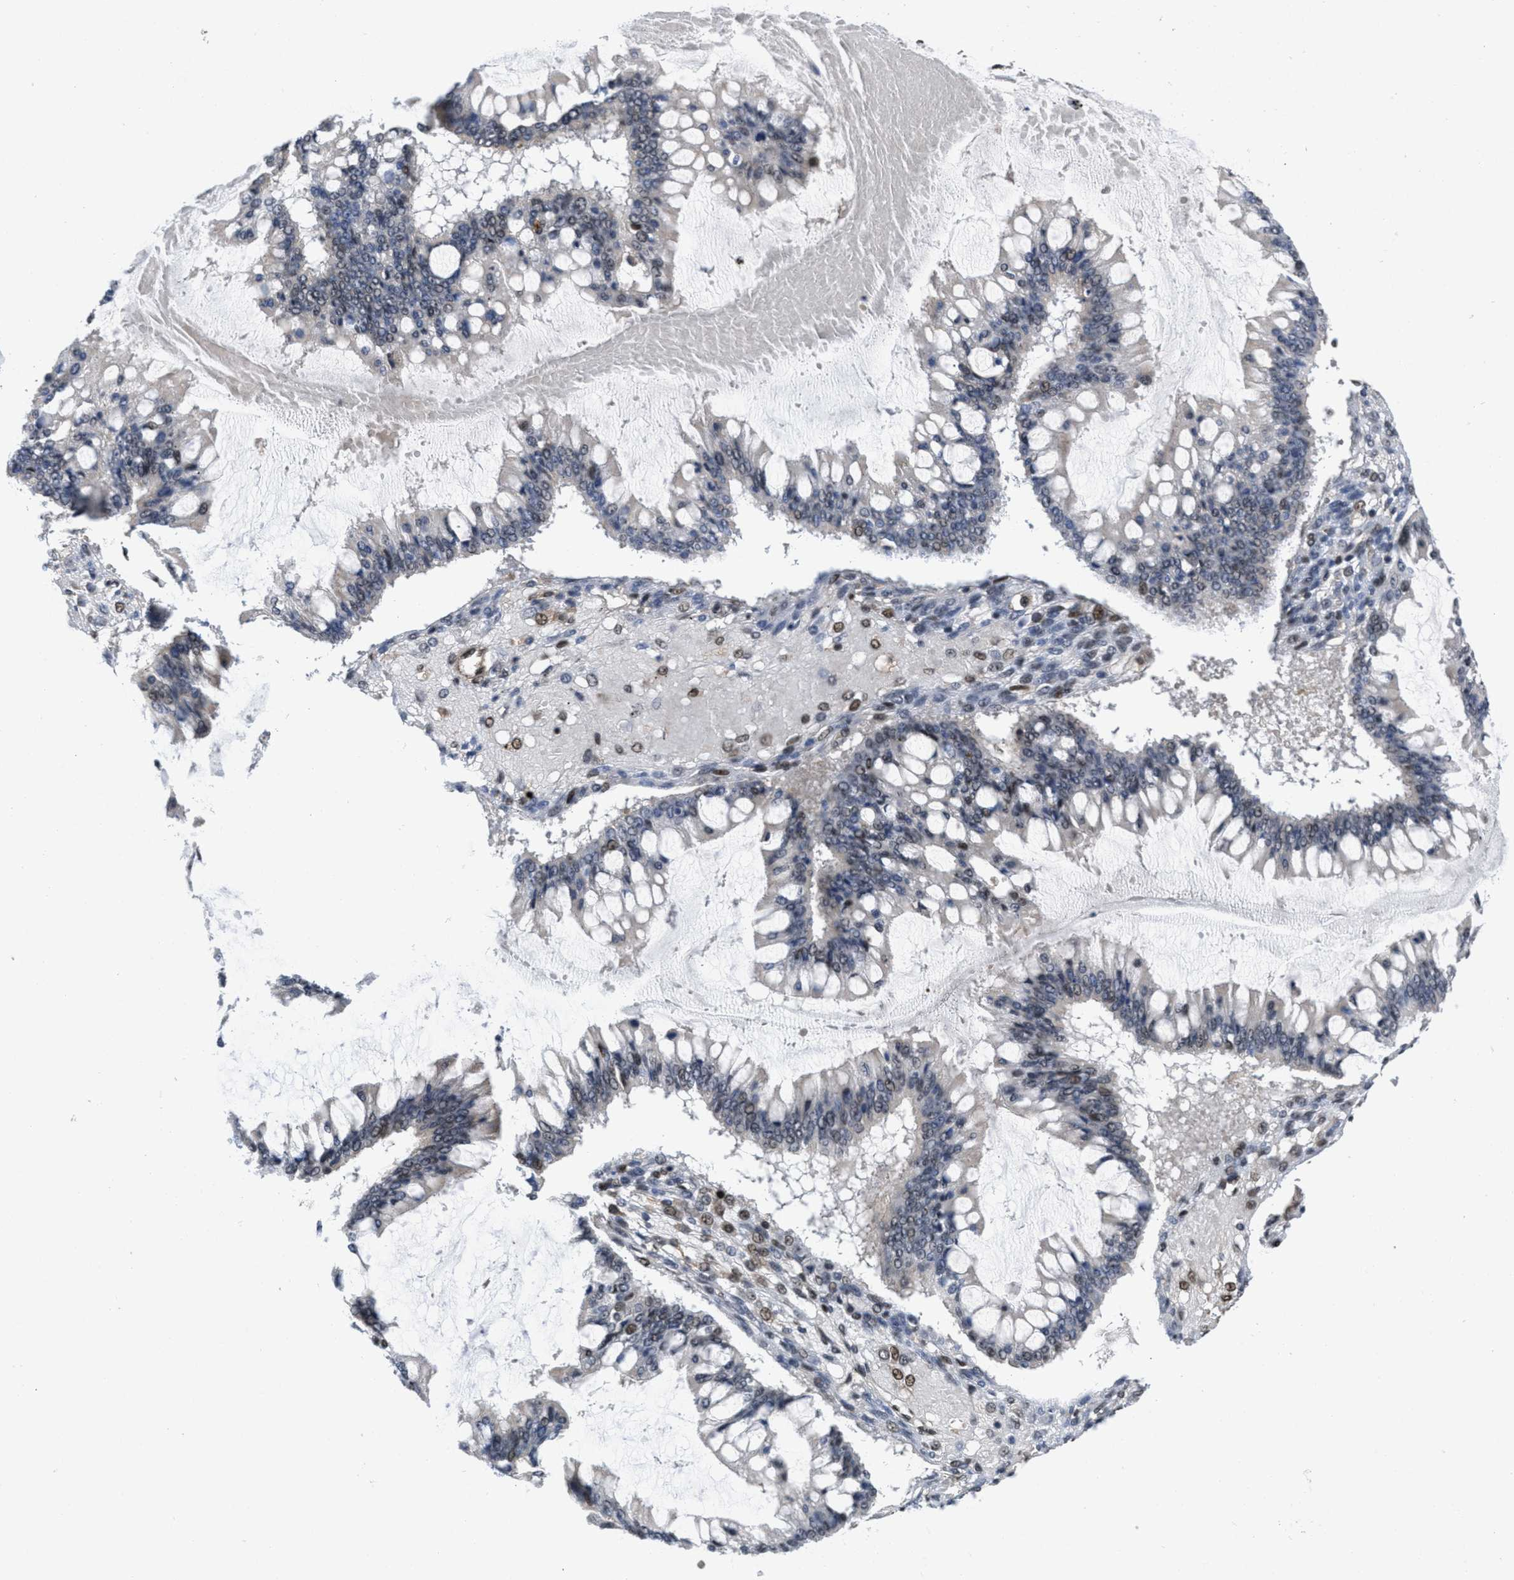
{"staining": {"intensity": "weak", "quantity": "<25%", "location": "nuclear"}, "tissue": "ovarian cancer", "cell_type": "Tumor cells", "image_type": "cancer", "snomed": [{"axis": "morphology", "description": "Cystadenocarcinoma, mucinous, NOS"}, {"axis": "topography", "description": "Ovary"}], "caption": "Ovarian cancer was stained to show a protein in brown. There is no significant expression in tumor cells.", "gene": "CUL4B", "patient": {"sex": "female", "age": 73}}